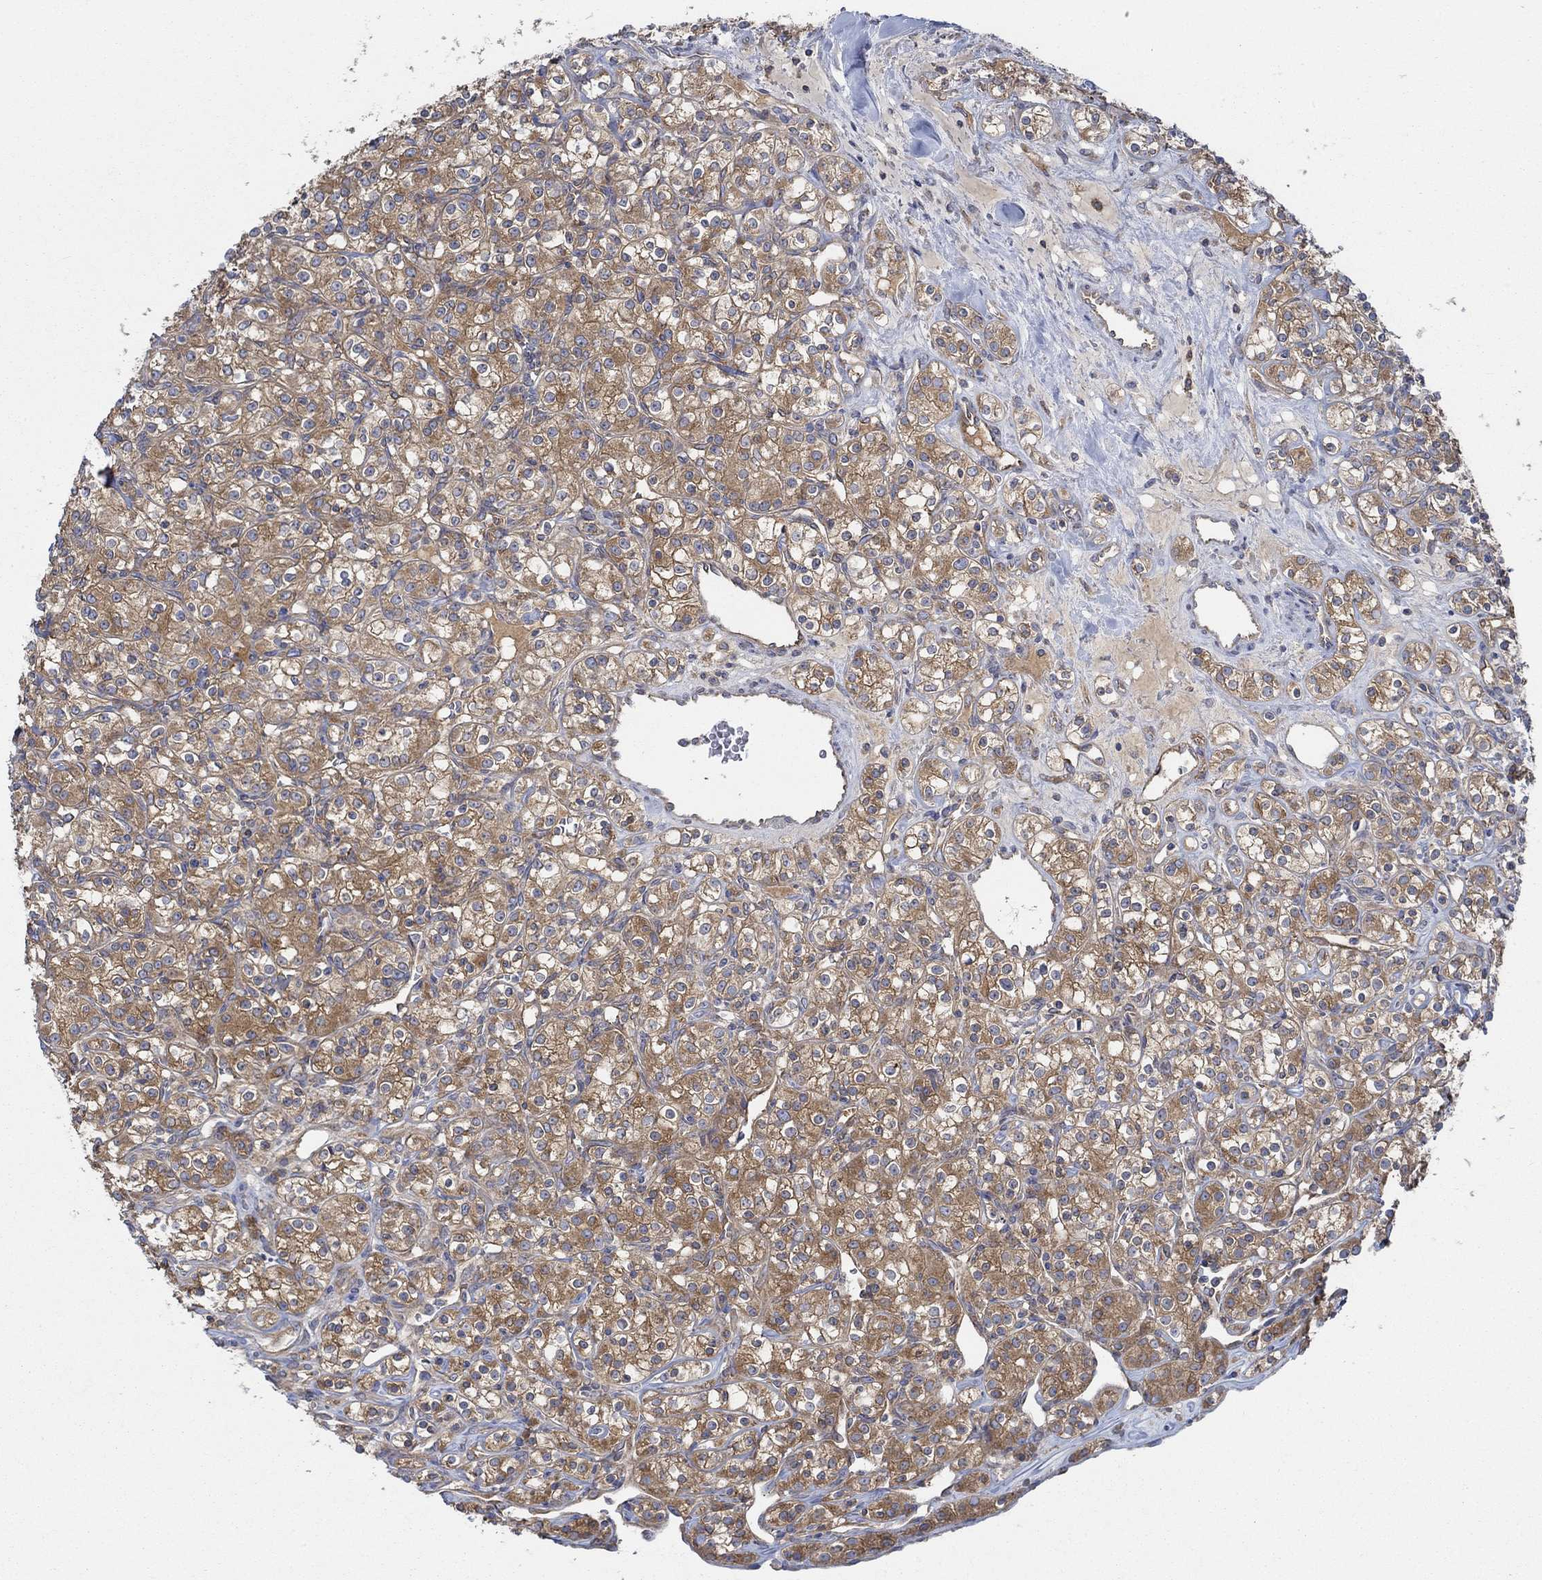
{"staining": {"intensity": "strong", "quantity": "25%-75%", "location": "cytoplasmic/membranous"}, "tissue": "renal cancer", "cell_type": "Tumor cells", "image_type": "cancer", "snomed": [{"axis": "morphology", "description": "Adenocarcinoma, NOS"}, {"axis": "topography", "description": "Kidney"}], "caption": "Immunohistochemical staining of human renal adenocarcinoma exhibits strong cytoplasmic/membranous protein positivity in approximately 25%-75% of tumor cells.", "gene": "SPAG9", "patient": {"sex": "male", "age": 77}}